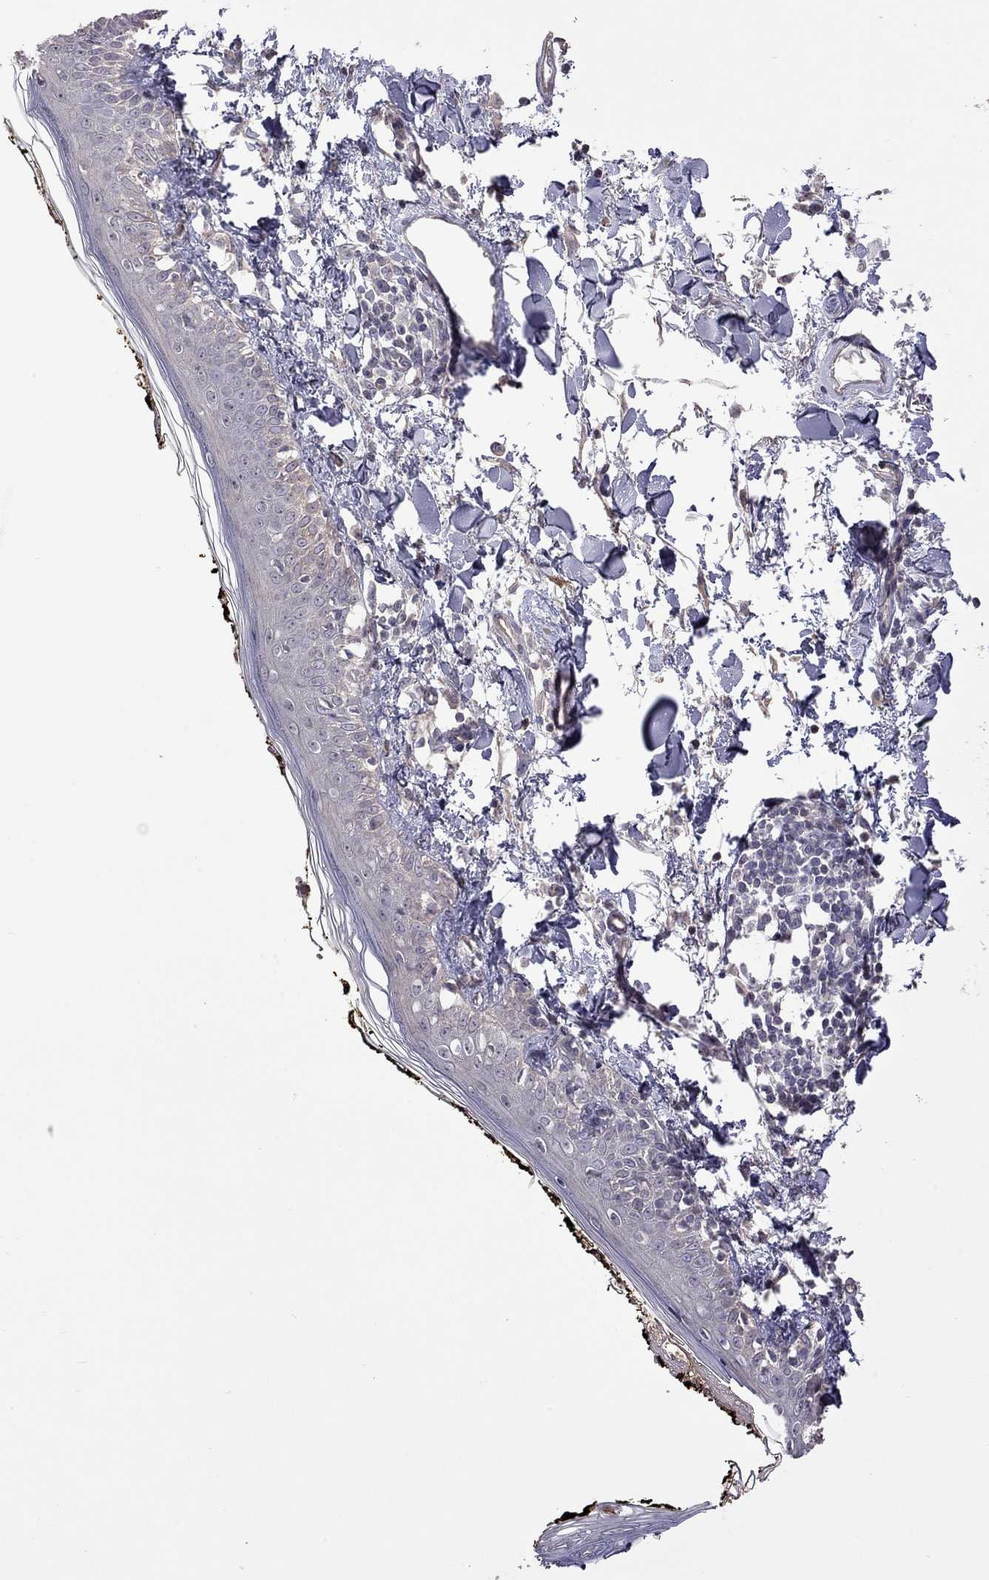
{"staining": {"intensity": "negative", "quantity": "none", "location": "none"}, "tissue": "skin", "cell_type": "Fibroblasts", "image_type": "normal", "snomed": [{"axis": "morphology", "description": "Normal tissue, NOS"}, {"axis": "topography", "description": "Skin"}], "caption": "IHC micrograph of normal human skin stained for a protein (brown), which demonstrates no positivity in fibroblasts. (Stains: DAB (3,3'-diaminobenzidine) immunohistochemistry (IHC) with hematoxylin counter stain, Microscopy: brightfield microscopy at high magnification).", "gene": "FEZ1", "patient": {"sex": "male", "age": 76}}